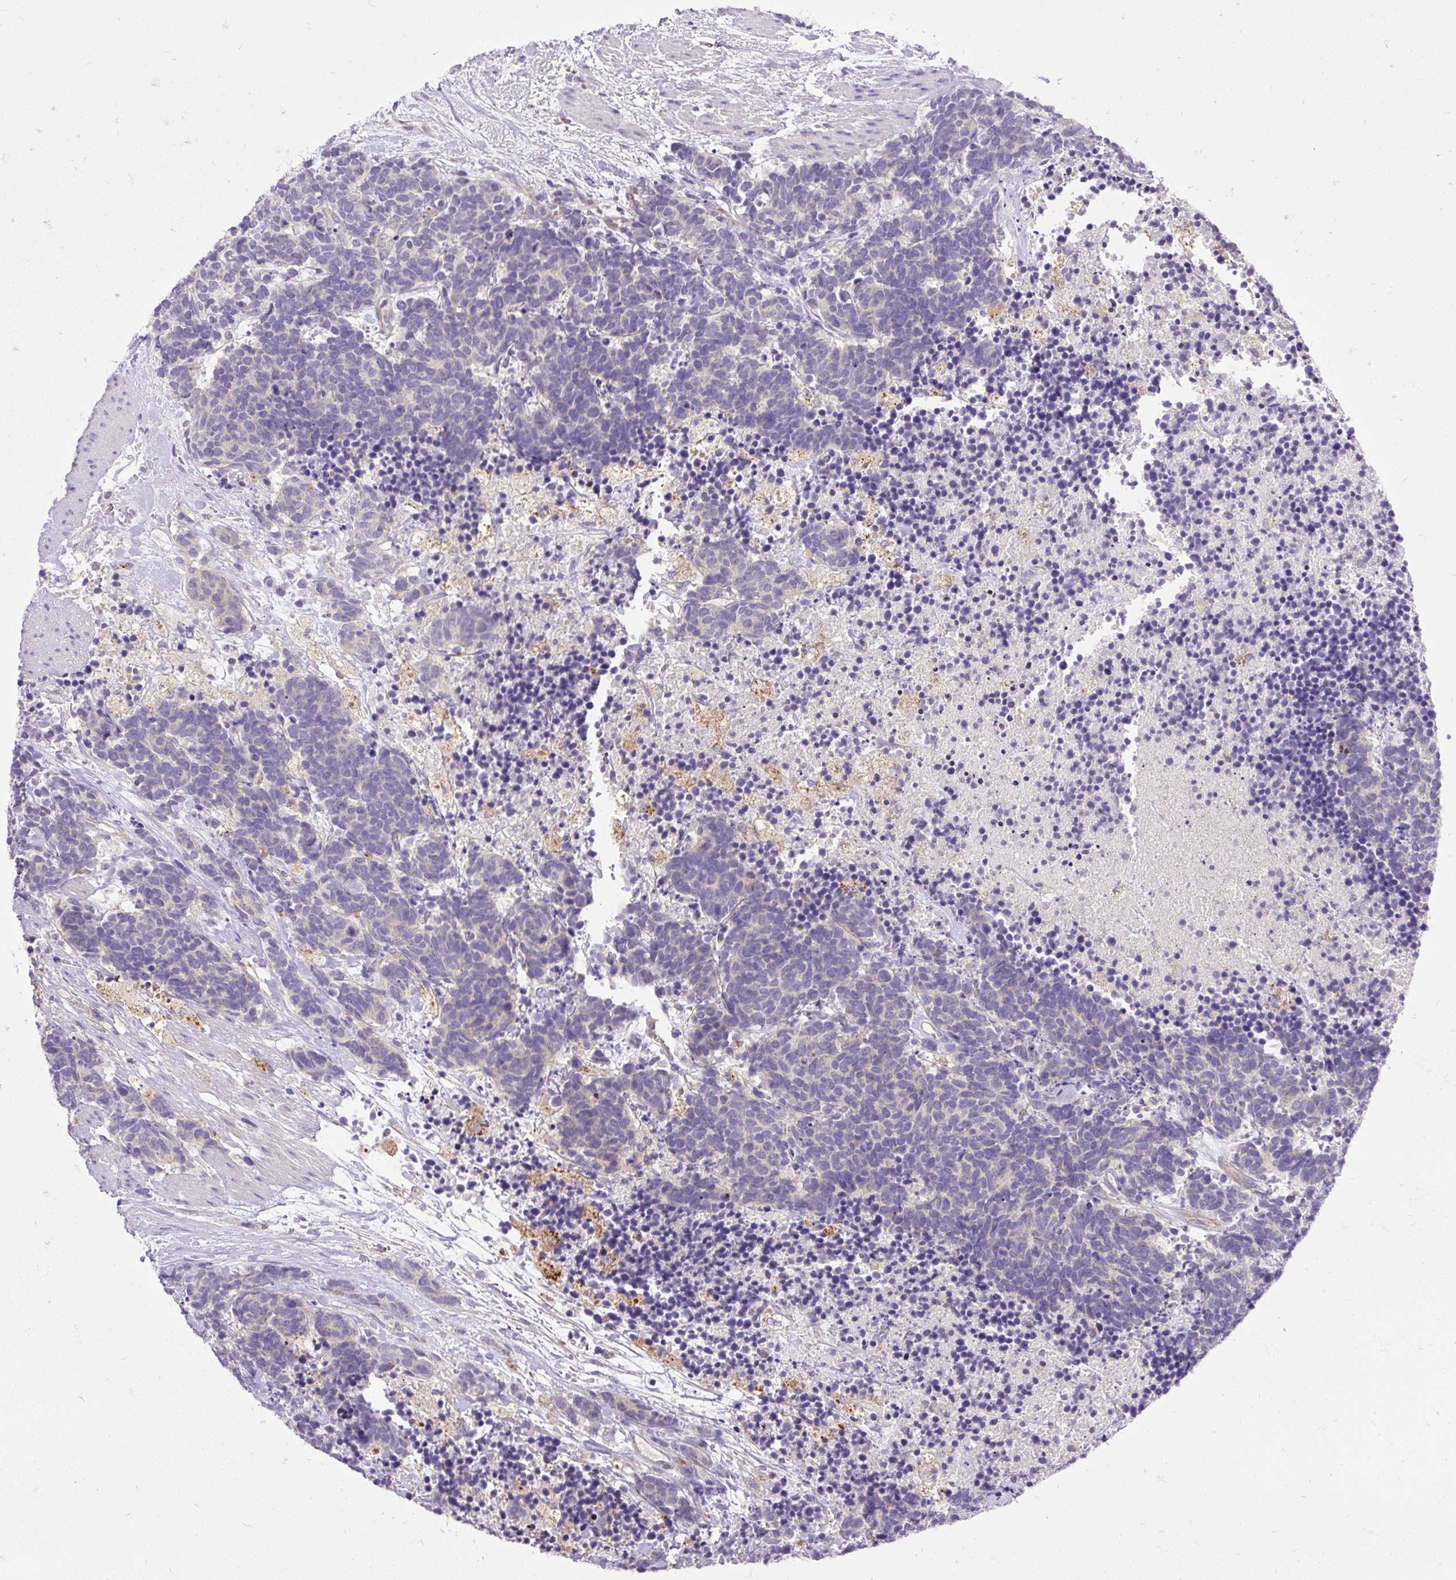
{"staining": {"intensity": "negative", "quantity": "none", "location": "none"}, "tissue": "carcinoid", "cell_type": "Tumor cells", "image_type": "cancer", "snomed": [{"axis": "morphology", "description": "Carcinoma, NOS"}, {"axis": "morphology", "description": "Carcinoid, malignant, NOS"}, {"axis": "topography", "description": "Prostate"}], "caption": "DAB immunohistochemical staining of human carcinoid demonstrates no significant expression in tumor cells. (IHC, brightfield microscopy, high magnification).", "gene": "HEXB", "patient": {"sex": "male", "age": 57}}